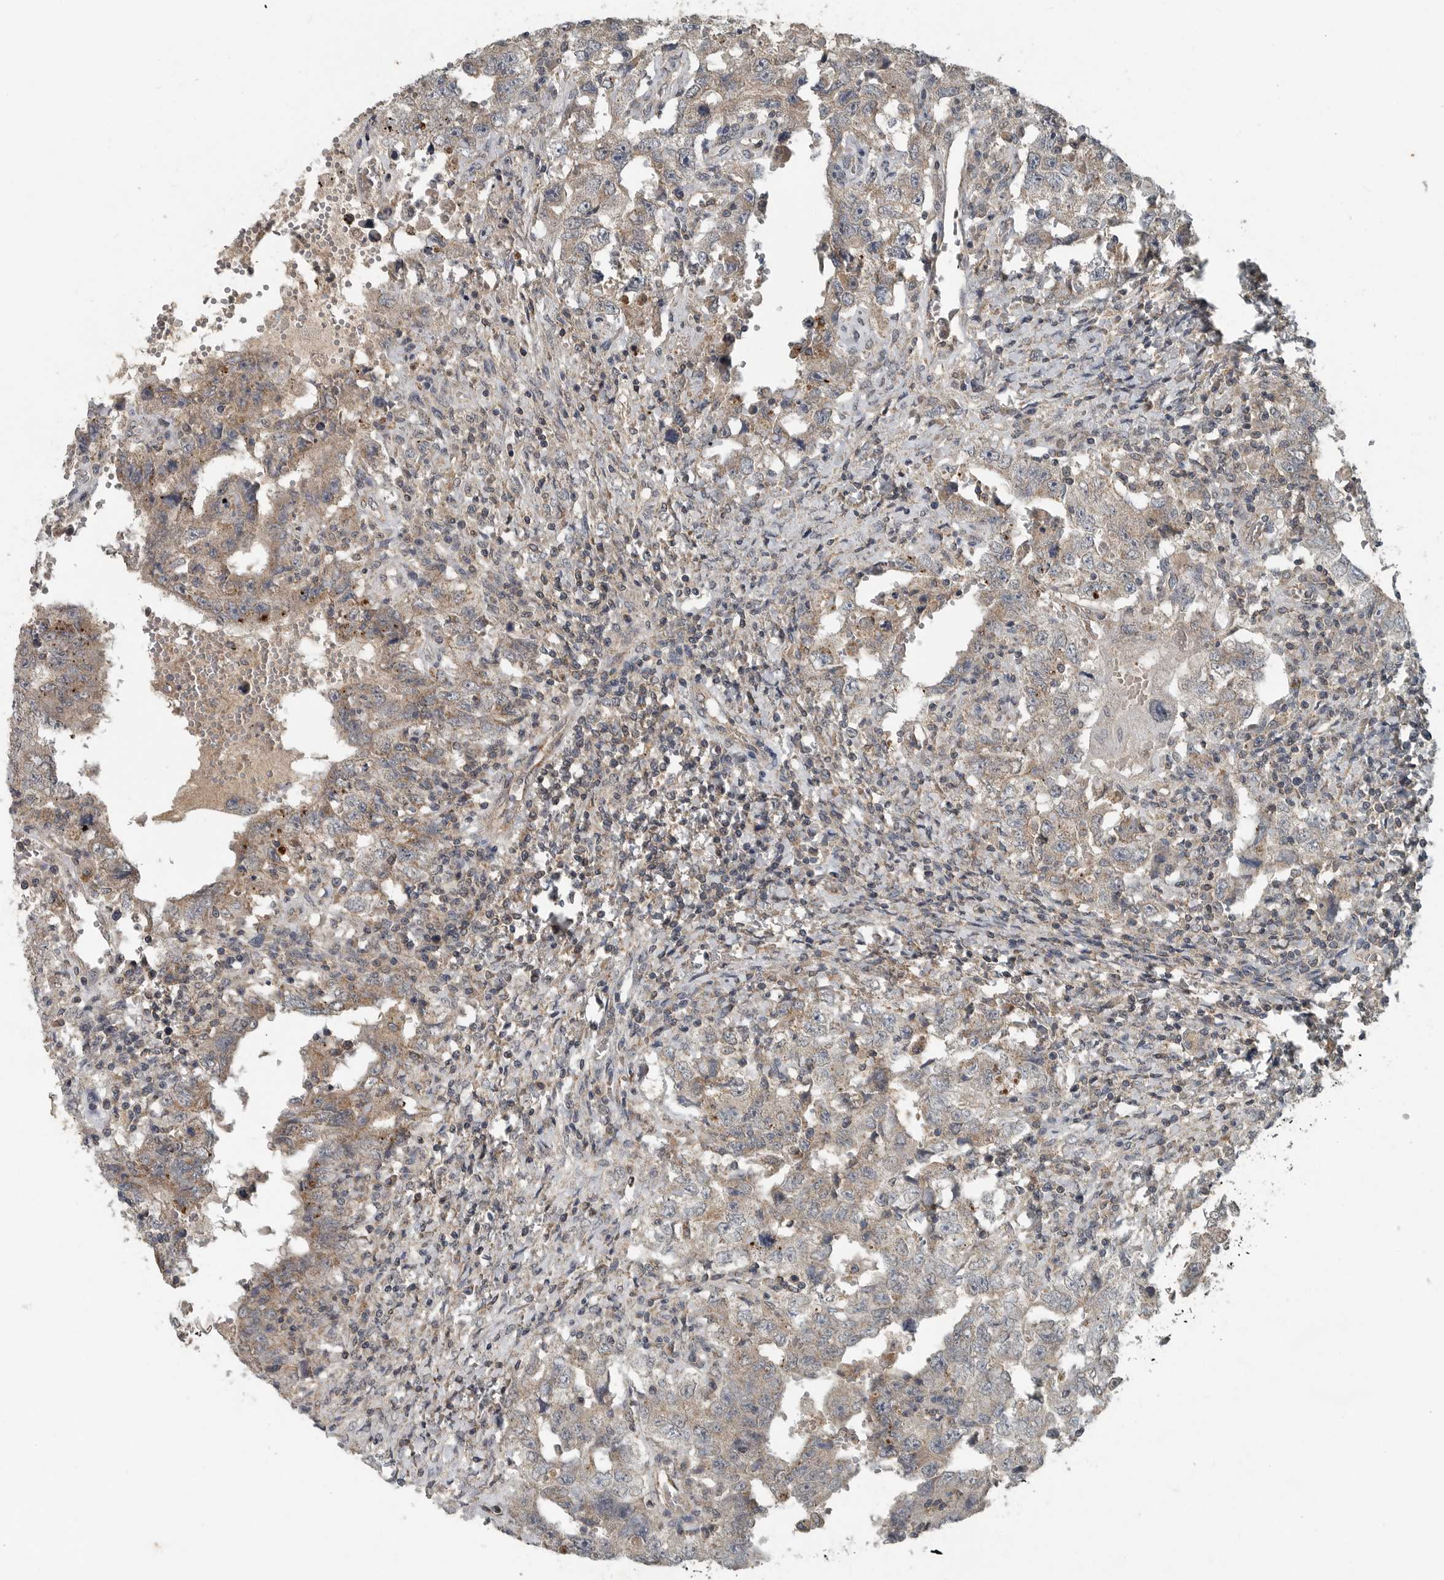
{"staining": {"intensity": "weak", "quantity": "25%-75%", "location": "cytoplasmic/membranous"}, "tissue": "testis cancer", "cell_type": "Tumor cells", "image_type": "cancer", "snomed": [{"axis": "morphology", "description": "Carcinoma, Embryonal, NOS"}, {"axis": "topography", "description": "Testis"}], "caption": "Human testis cancer stained with a protein marker demonstrates weak staining in tumor cells.", "gene": "IL6ST", "patient": {"sex": "male", "age": 26}}